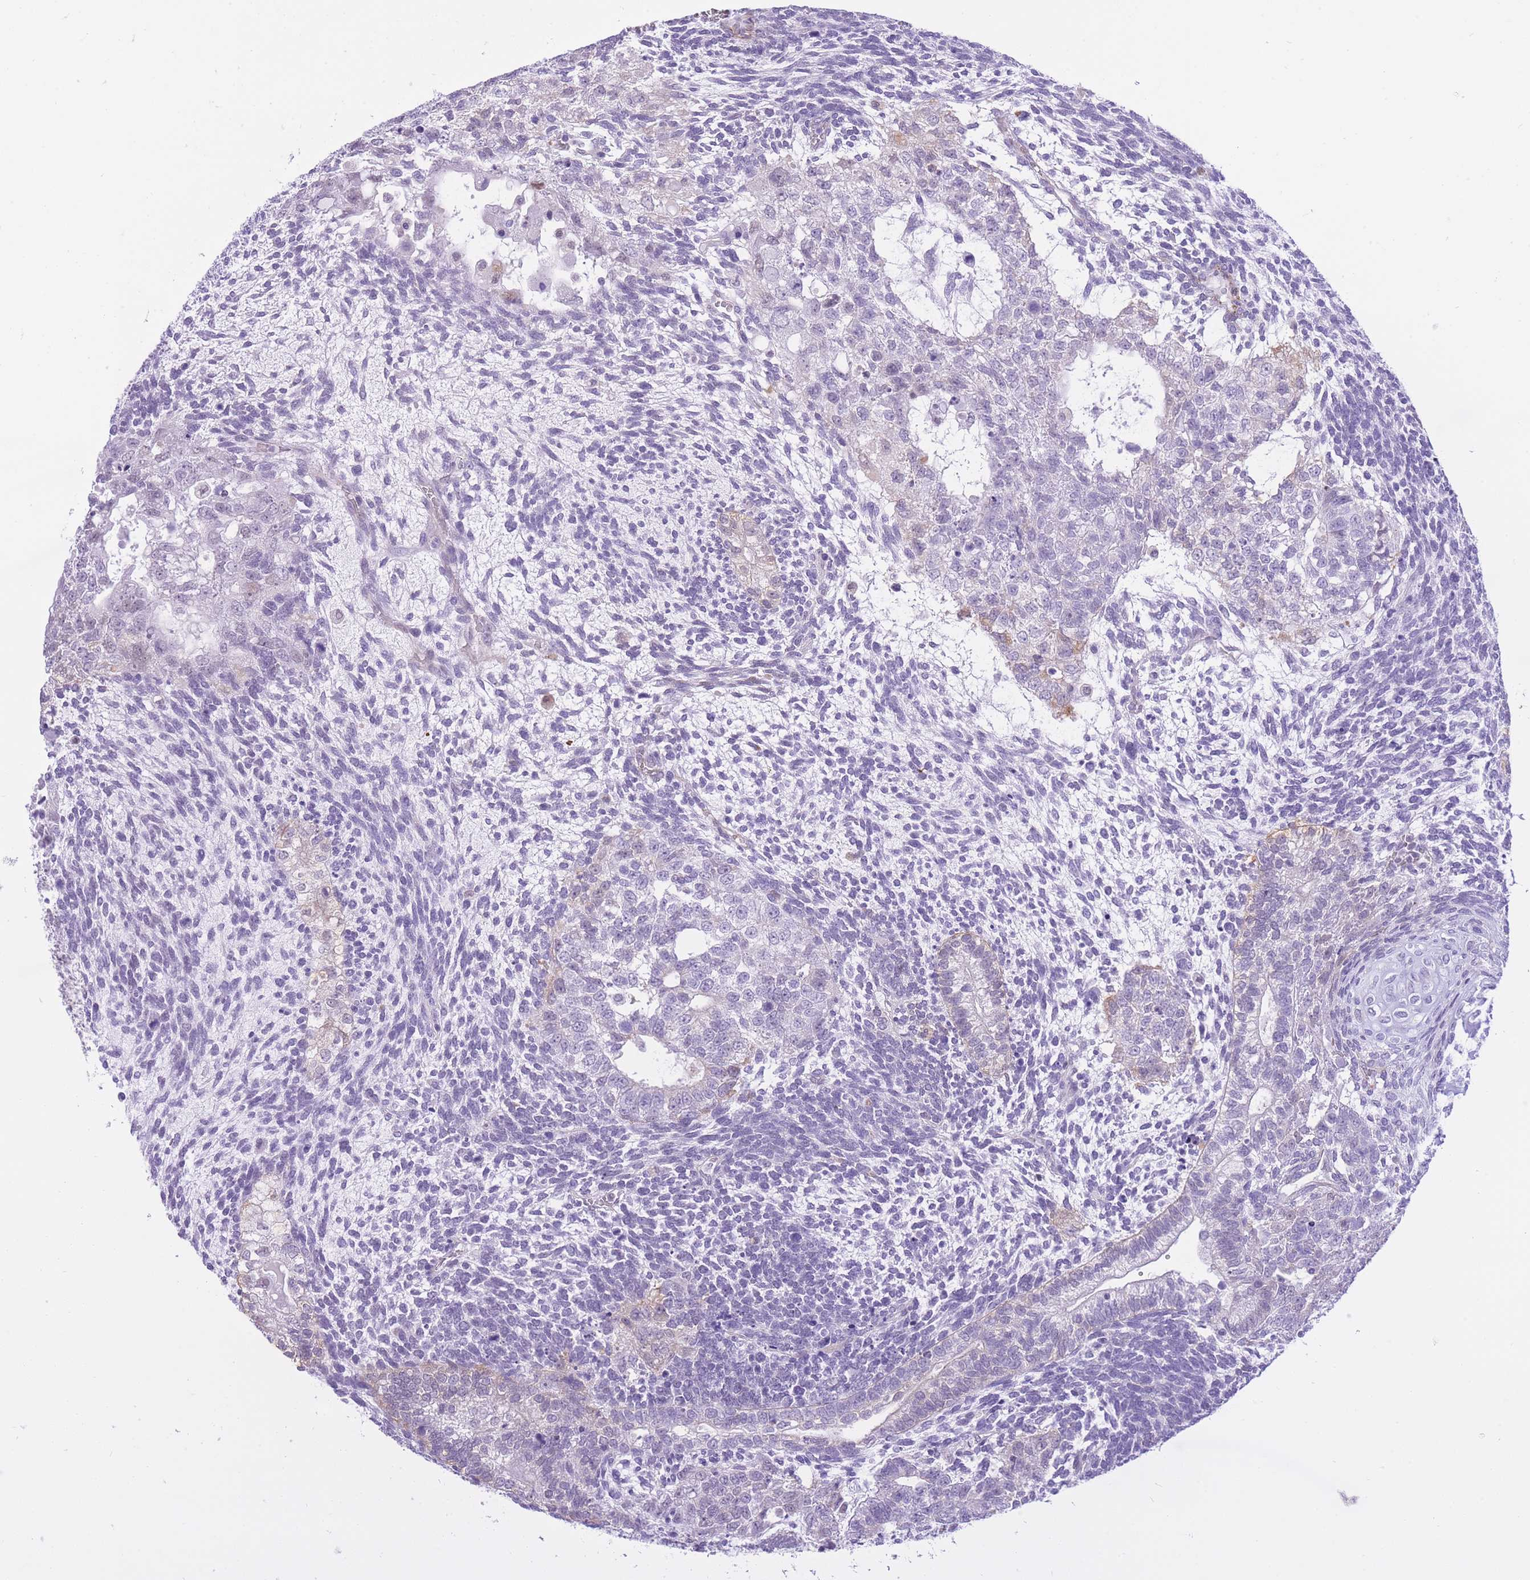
{"staining": {"intensity": "negative", "quantity": "none", "location": "none"}, "tissue": "testis cancer", "cell_type": "Tumor cells", "image_type": "cancer", "snomed": [{"axis": "morphology", "description": "Carcinoma, Embryonal, NOS"}, {"axis": "topography", "description": "Testis"}], "caption": "Human testis cancer (embryonal carcinoma) stained for a protein using immunohistochemistry displays no staining in tumor cells.", "gene": "MEIOSIN", "patient": {"sex": "male", "age": 23}}